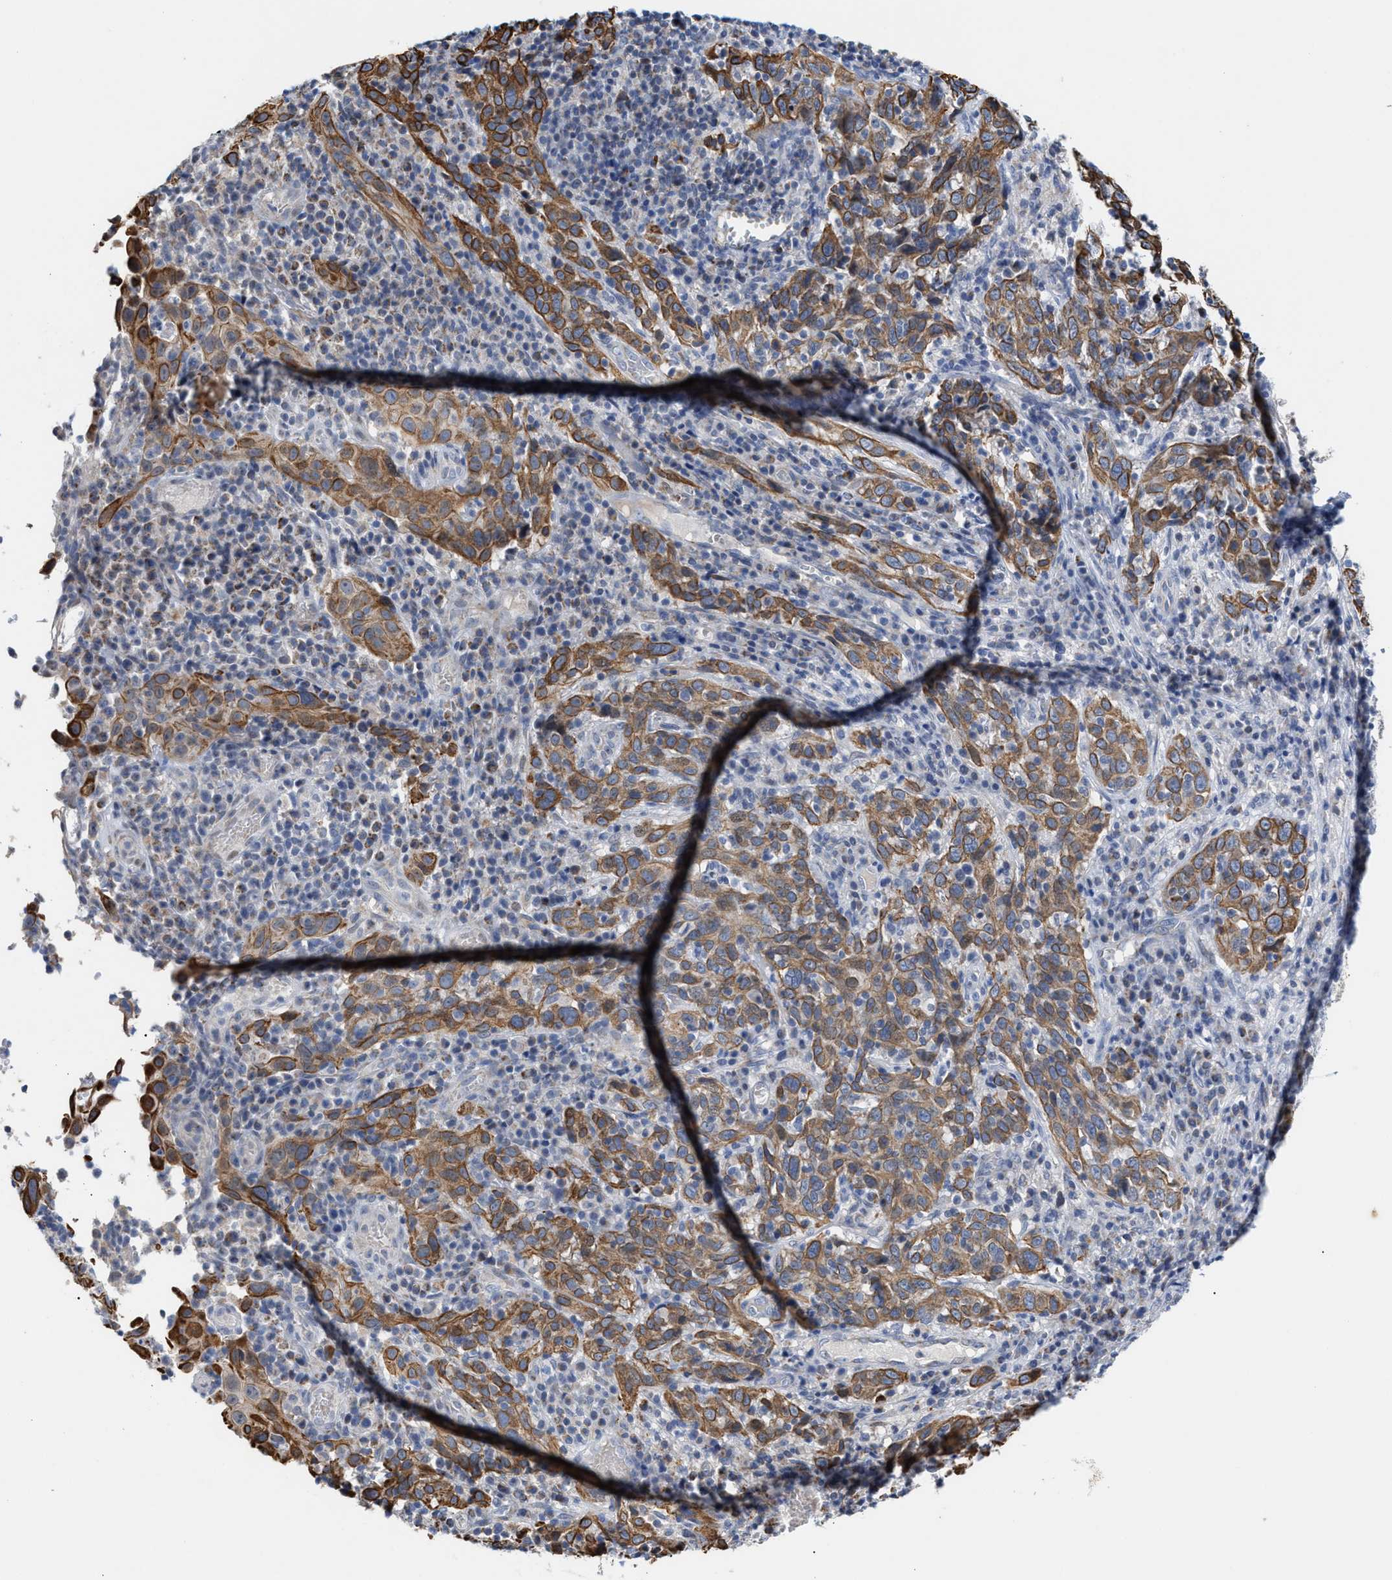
{"staining": {"intensity": "moderate", "quantity": ">75%", "location": "cytoplasmic/membranous"}, "tissue": "cervical cancer", "cell_type": "Tumor cells", "image_type": "cancer", "snomed": [{"axis": "morphology", "description": "Squamous cell carcinoma, NOS"}, {"axis": "topography", "description": "Cervix"}], "caption": "Immunohistochemical staining of squamous cell carcinoma (cervical) reveals medium levels of moderate cytoplasmic/membranous staining in approximately >75% of tumor cells. Immunohistochemistry (ihc) stains the protein in brown and the nuclei are stained blue.", "gene": "JAG1", "patient": {"sex": "female", "age": 46}}